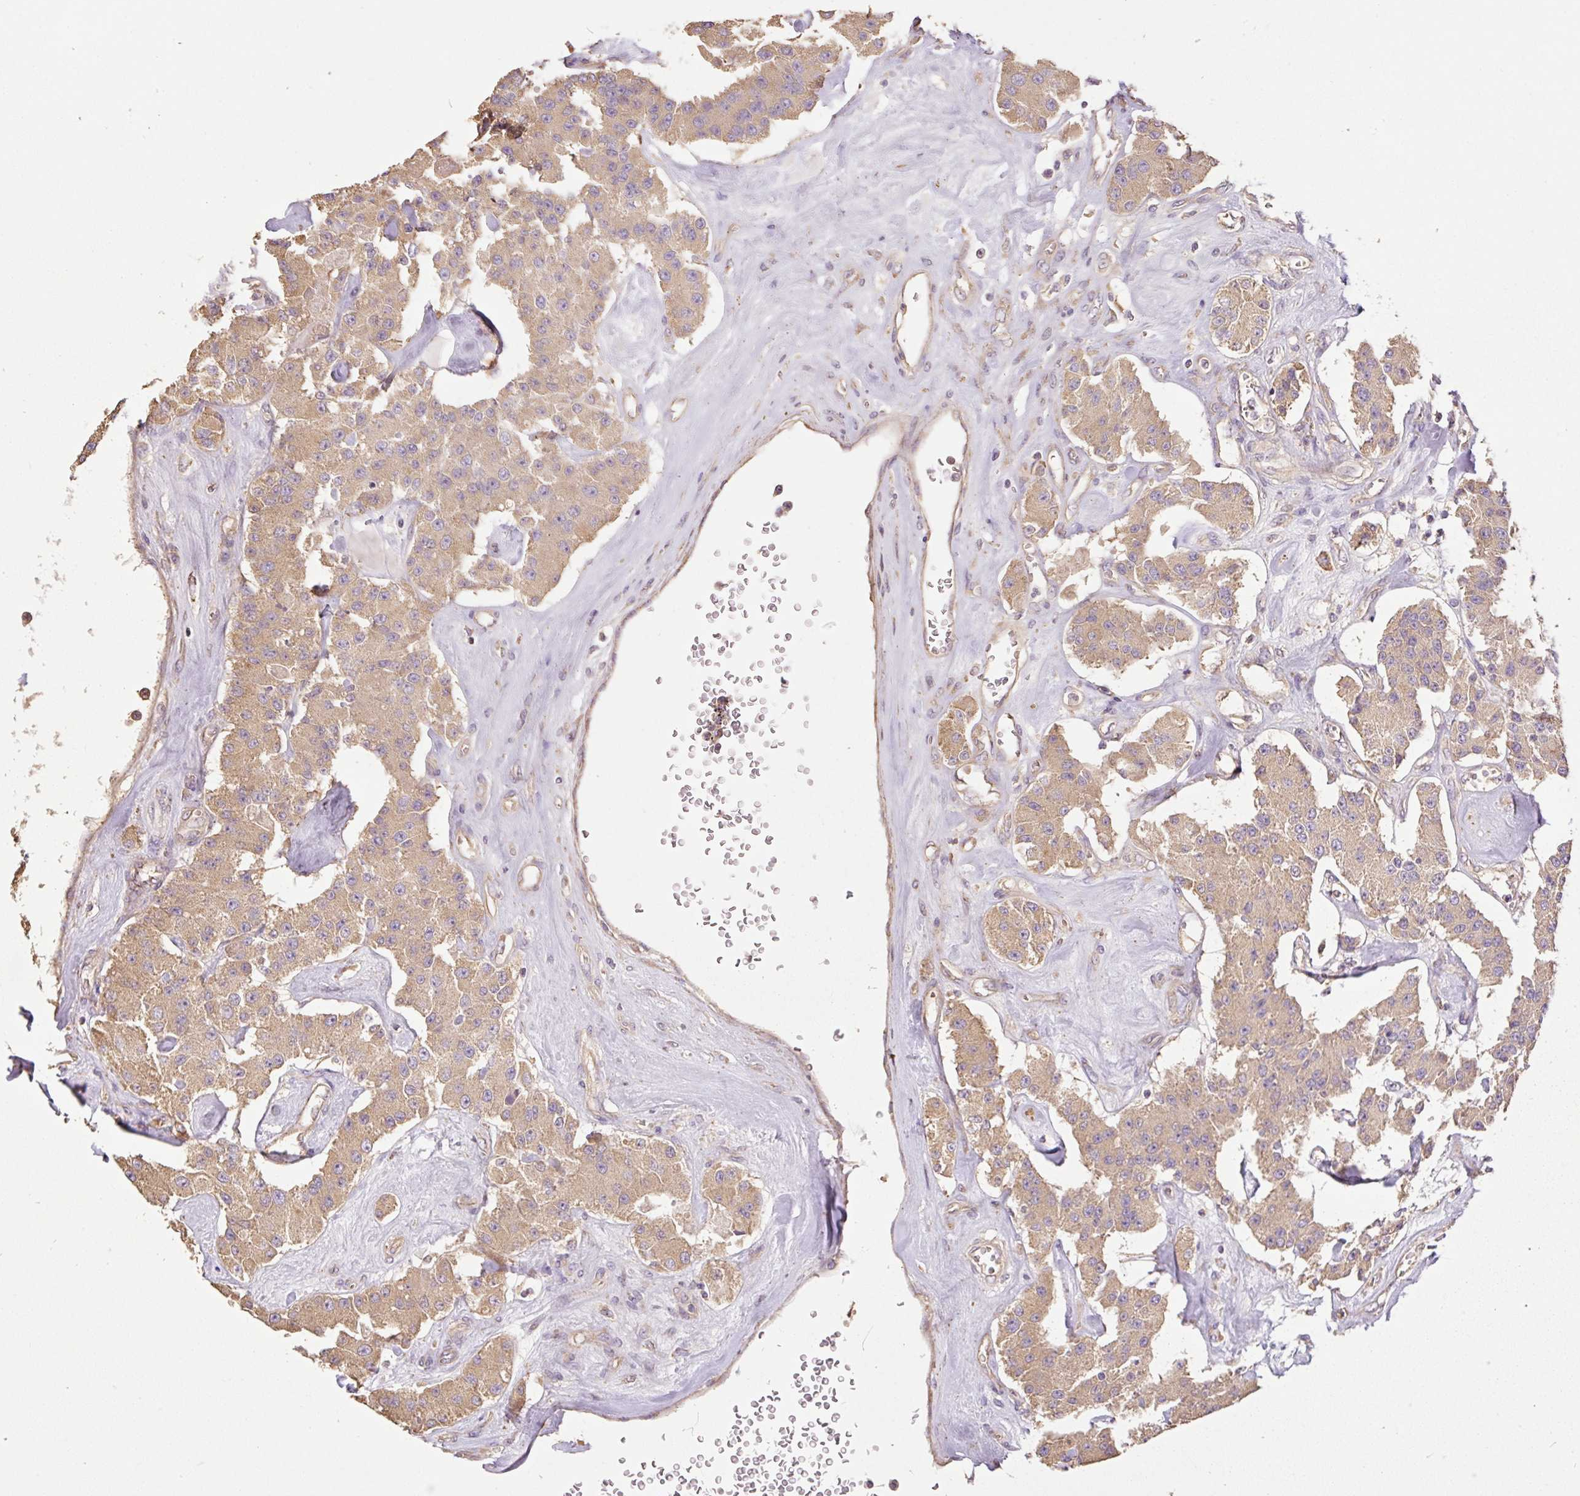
{"staining": {"intensity": "moderate", "quantity": ">75%", "location": "cytoplasmic/membranous"}, "tissue": "carcinoid", "cell_type": "Tumor cells", "image_type": "cancer", "snomed": [{"axis": "morphology", "description": "Carcinoid, malignant, NOS"}, {"axis": "topography", "description": "Pancreas"}], "caption": "There is medium levels of moderate cytoplasmic/membranous staining in tumor cells of malignant carcinoid, as demonstrated by immunohistochemical staining (brown color).", "gene": "DESI1", "patient": {"sex": "male", "age": 41}}